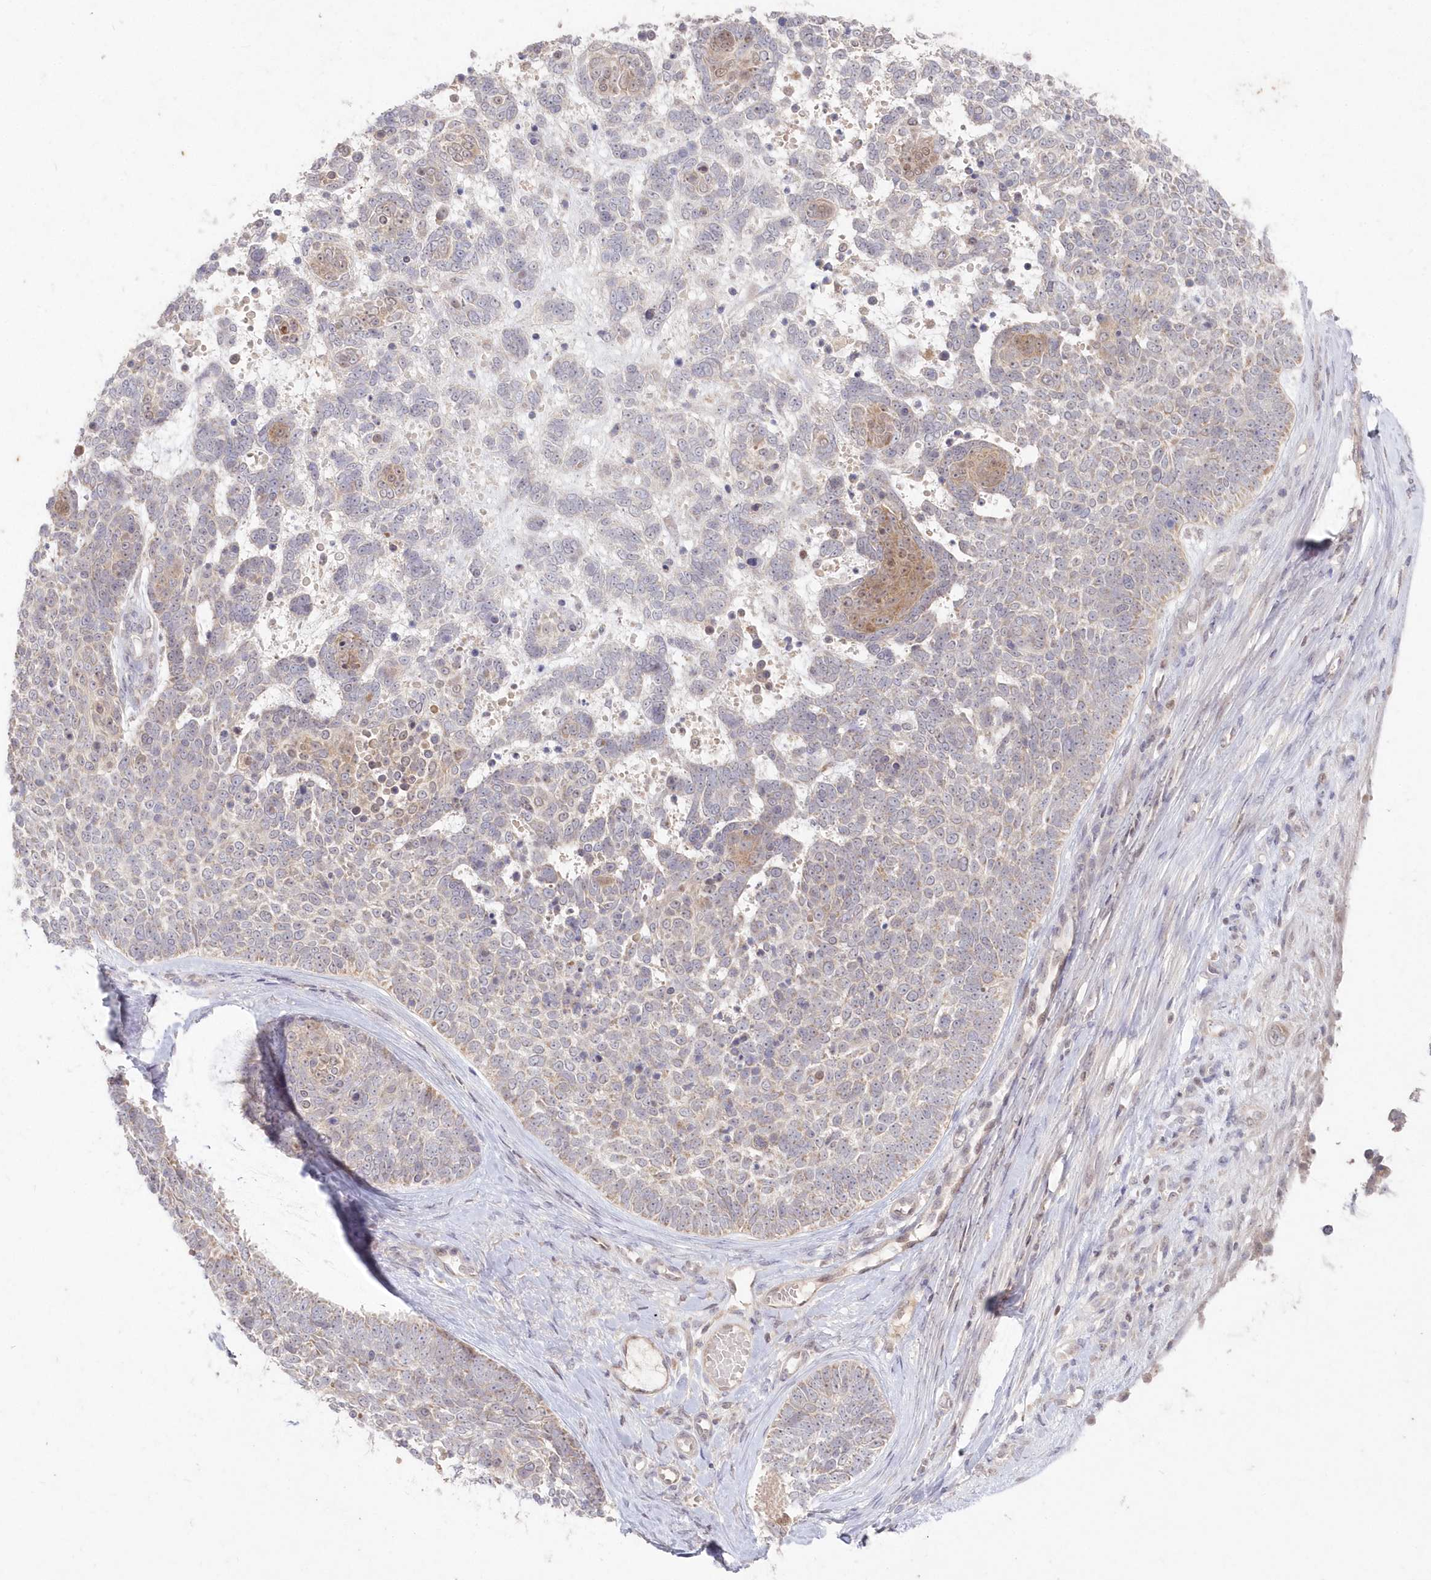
{"staining": {"intensity": "negative", "quantity": "none", "location": "none"}, "tissue": "skin cancer", "cell_type": "Tumor cells", "image_type": "cancer", "snomed": [{"axis": "morphology", "description": "Basal cell carcinoma"}, {"axis": "topography", "description": "Skin"}], "caption": "This photomicrograph is of basal cell carcinoma (skin) stained with IHC to label a protein in brown with the nuclei are counter-stained blue. There is no positivity in tumor cells.", "gene": "ASCC1", "patient": {"sex": "female", "age": 81}}